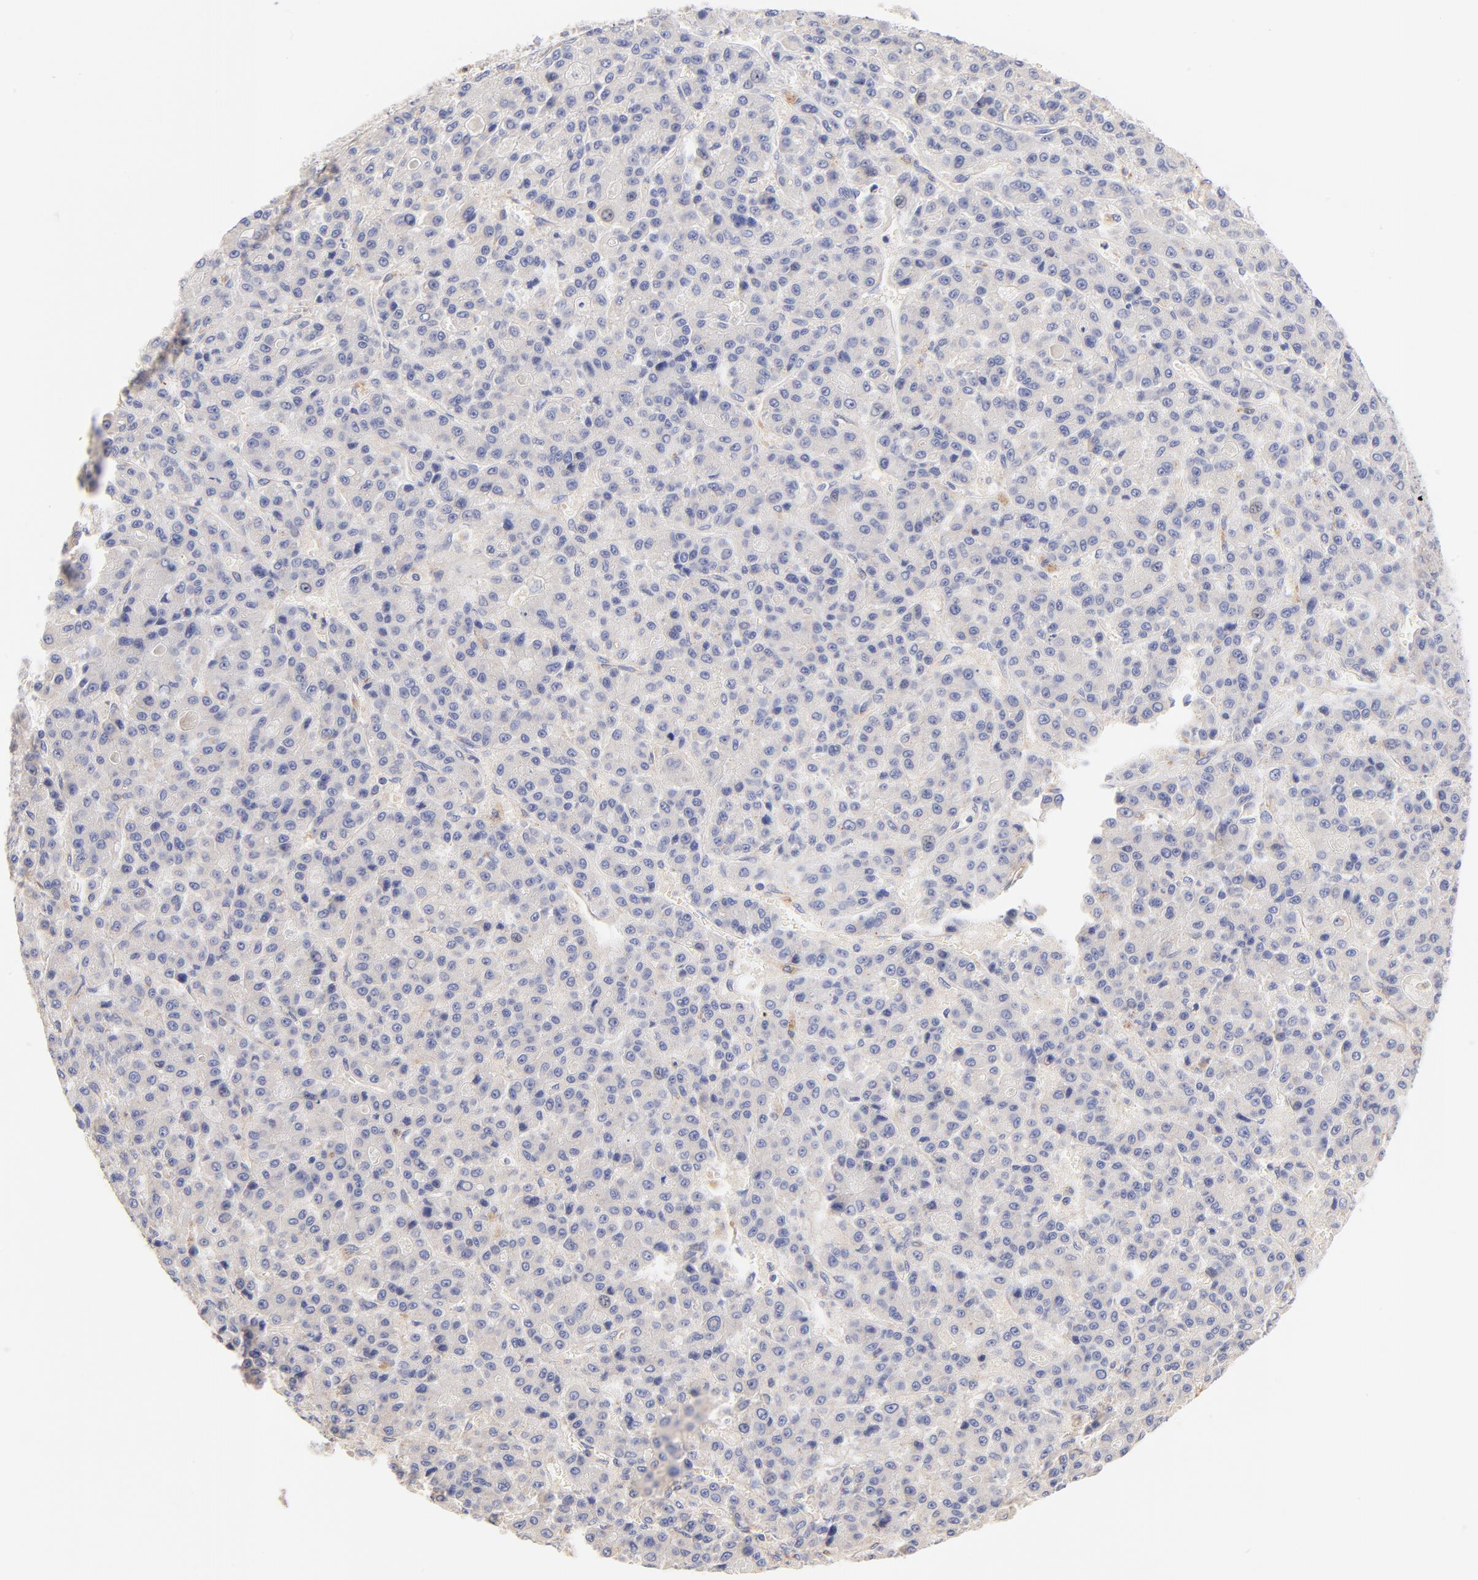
{"staining": {"intensity": "negative", "quantity": "none", "location": "none"}, "tissue": "liver cancer", "cell_type": "Tumor cells", "image_type": "cancer", "snomed": [{"axis": "morphology", "description": "Carcinoma, Hepatocellular, NOS"}, {"axis": "topography", "description": "Liver"}], "caption": "The IHC micrograph has no significant staining in tumor cells of liver hepatocellular carcinoma tissue. Nuclei are stained in blue.", "gene": "HS3ST1", "patient": {"sex": "male", "age": 70}}